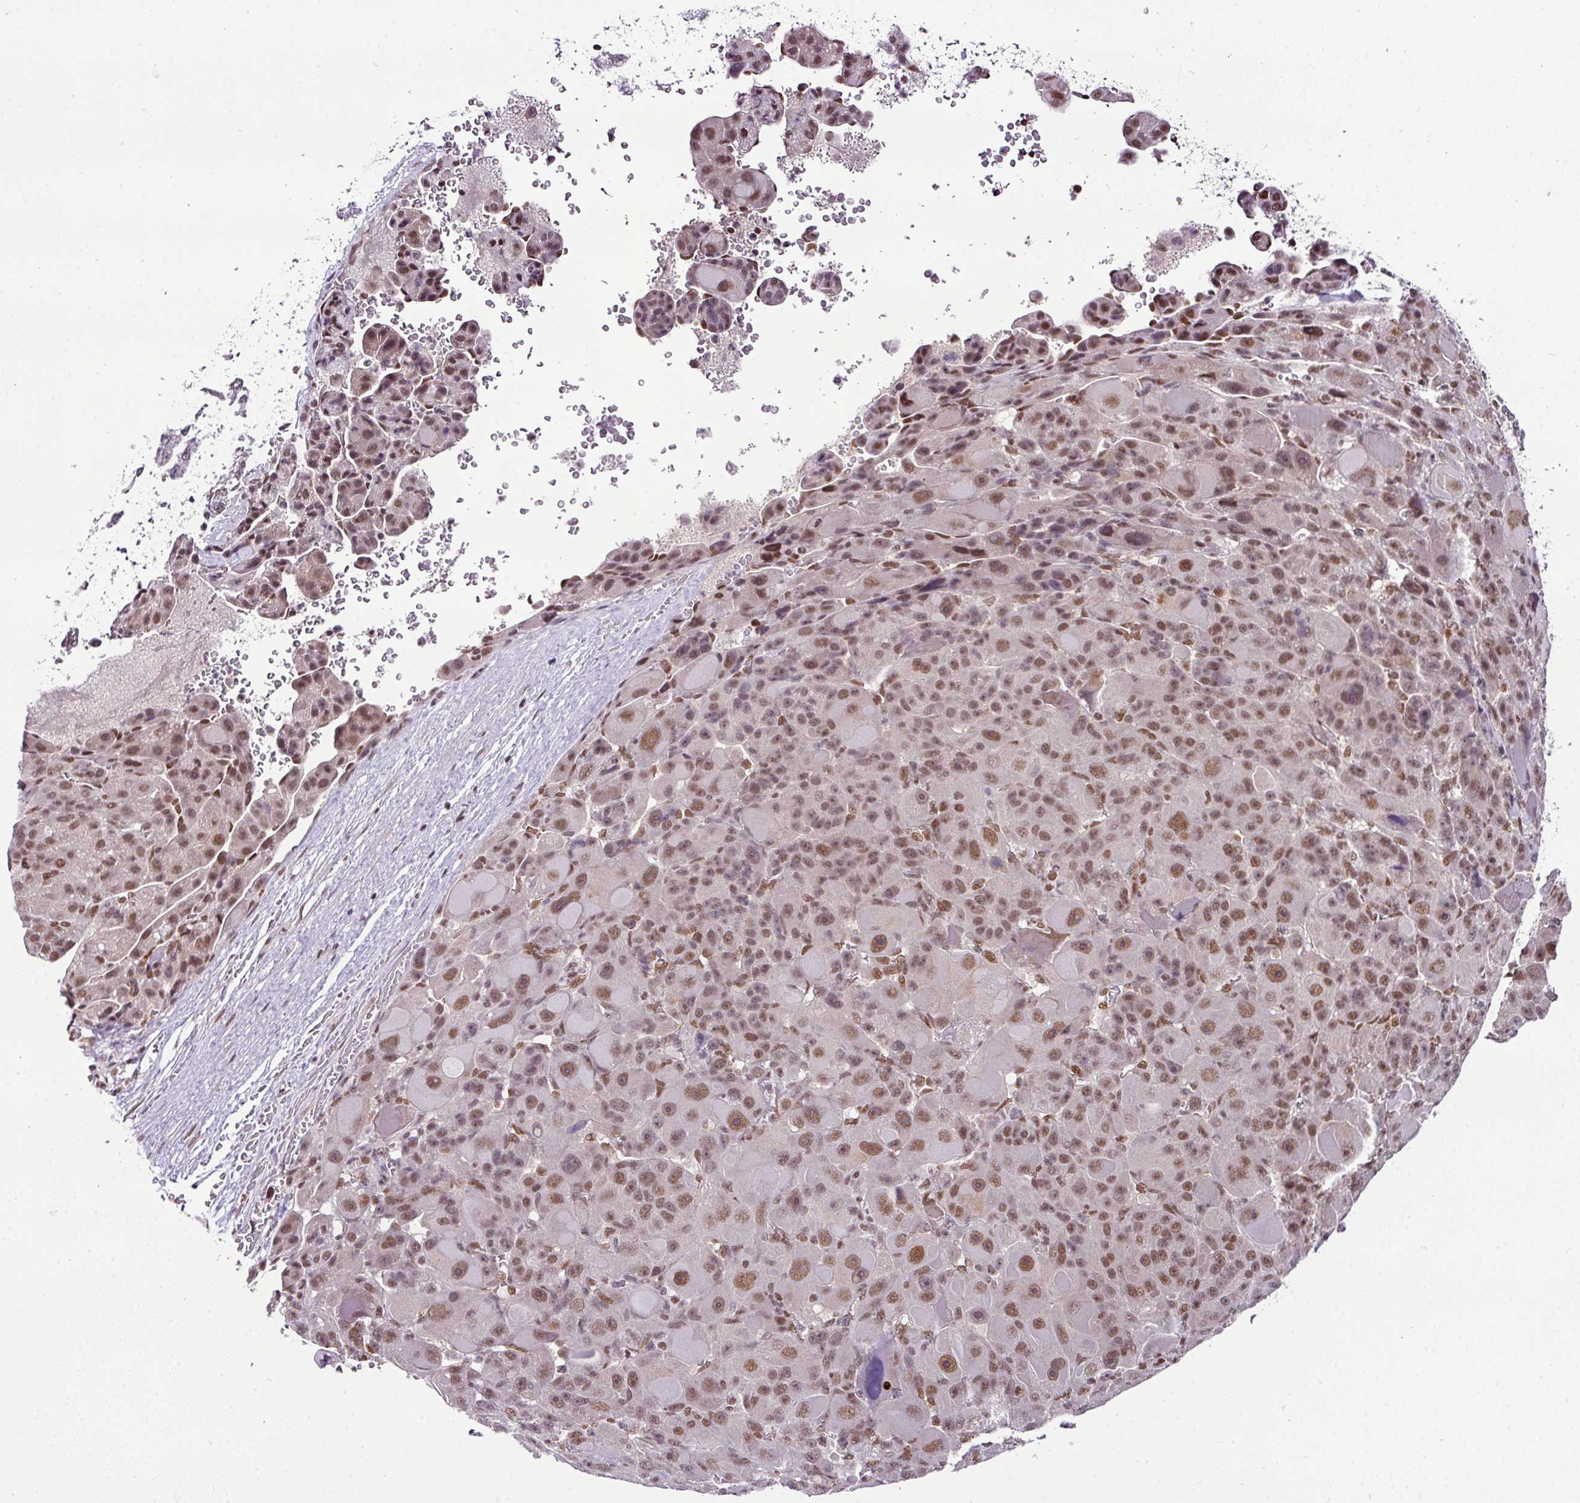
{"staining": {"intensity": "moderate", "quantity": ">75%", "location": "nuclear"}, "tissue": "liver cancer", "cell_type": "Tumor cells", "image_type": "cancer", "snomed": [{"axis": "morphology", "description": "Carcinoma, Hepatocellular, NOS"}, {"axis": "topography", "description": "Liver"}], "caption": "A brown stain highlights moderate nuclear positivity of a protein in hepatocellular carcinoma (liver) tumor cells.", "gene": "PGAP4", "patient": {"sex": "male", "age": 76}}